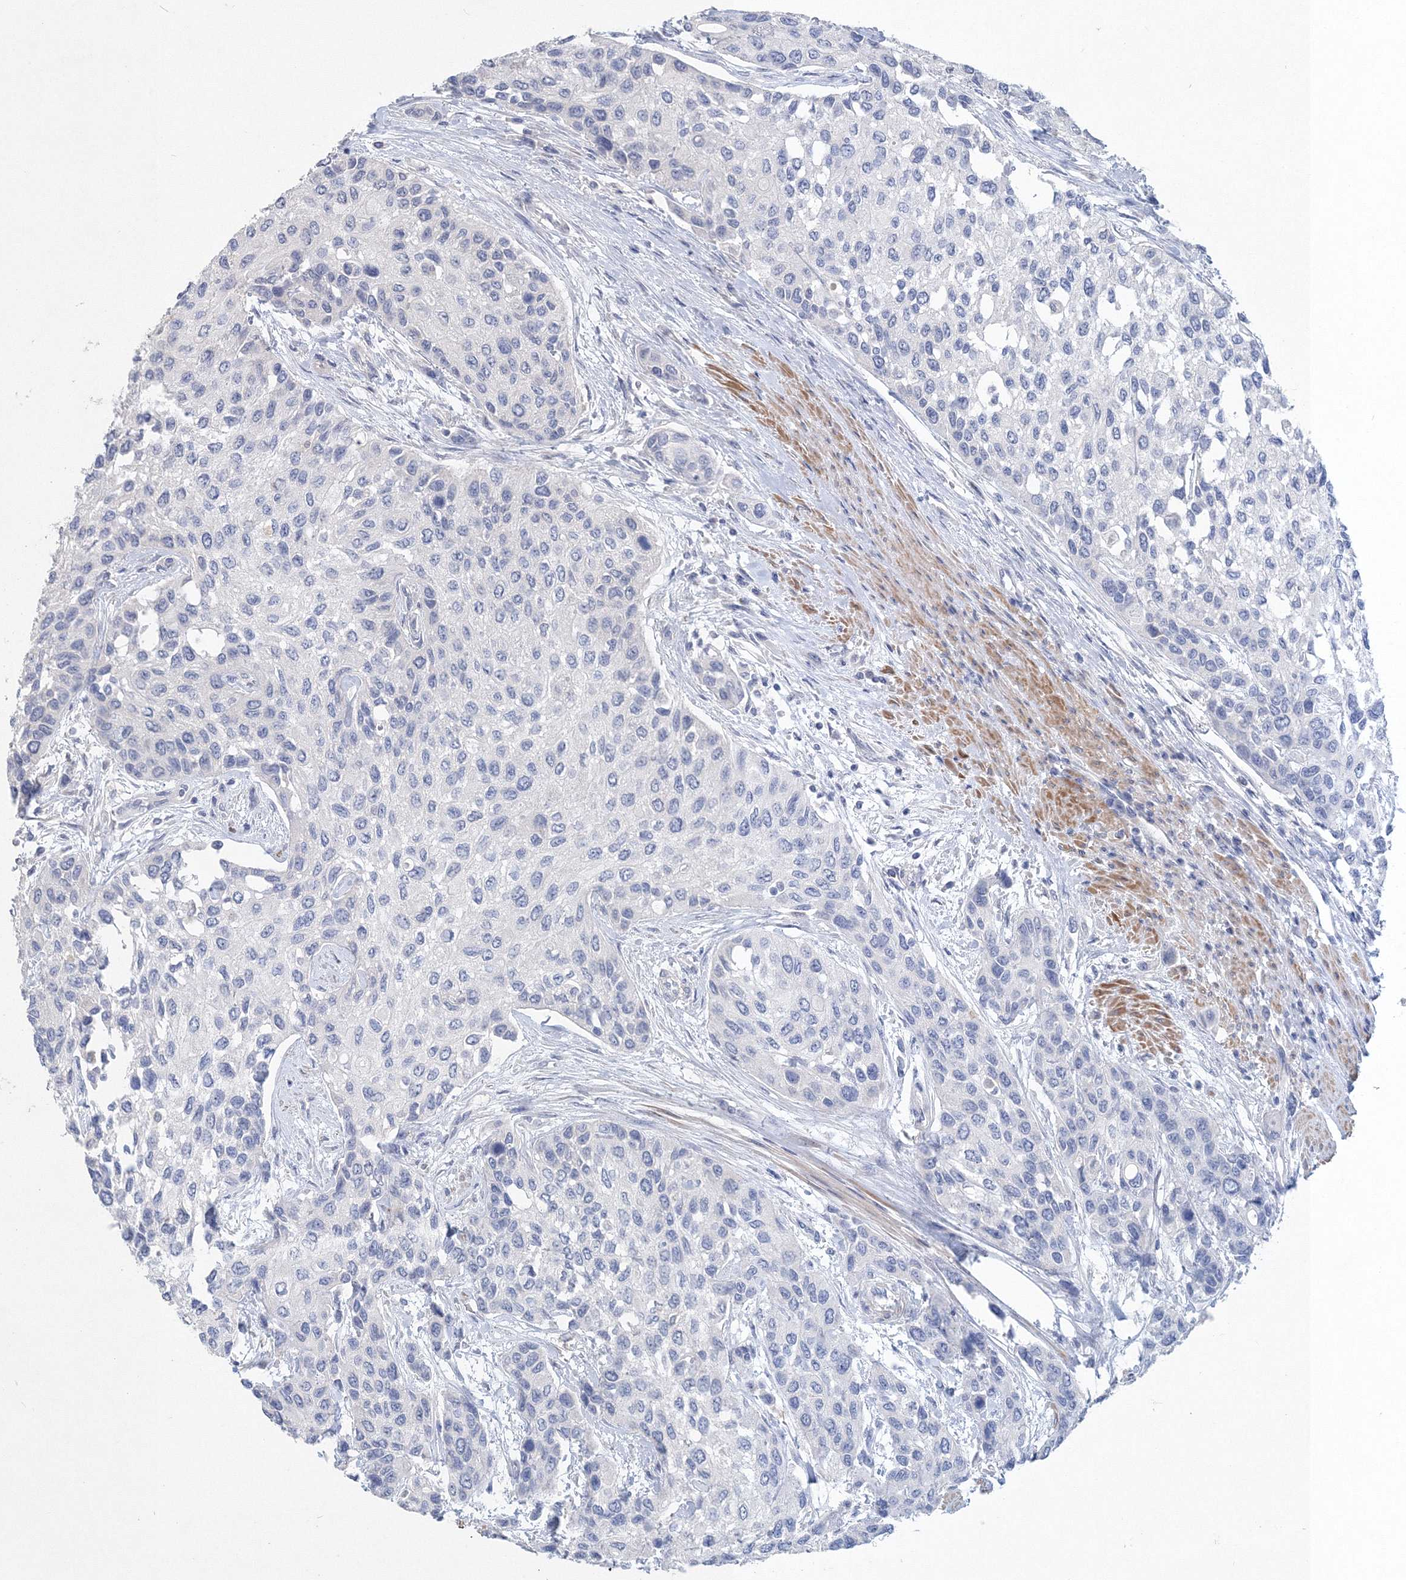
{"staining": {"intensity": "negative", "quantity": "none", "location": "none"}, "tissue": "urothelial cancer", "cell_type": "Tumor cells", "image_type": "cancer", "snomed": [{"axis": "morphology", "description": "Normal tissue, NOS"}, {"axis": "morphology", "description": "Urothelial carcinoma, High grade"}, {"axis": "topography", "description": "Vascular tissue"}, {"axis": "topography", "description": "Urinary bladder"}], "caption": "Tumor cells are negative for brown protein staining in high-grade urothelial carcinoma.", "gene": "OSBPL6", "patient": {"sex": "female", "age": 56}}